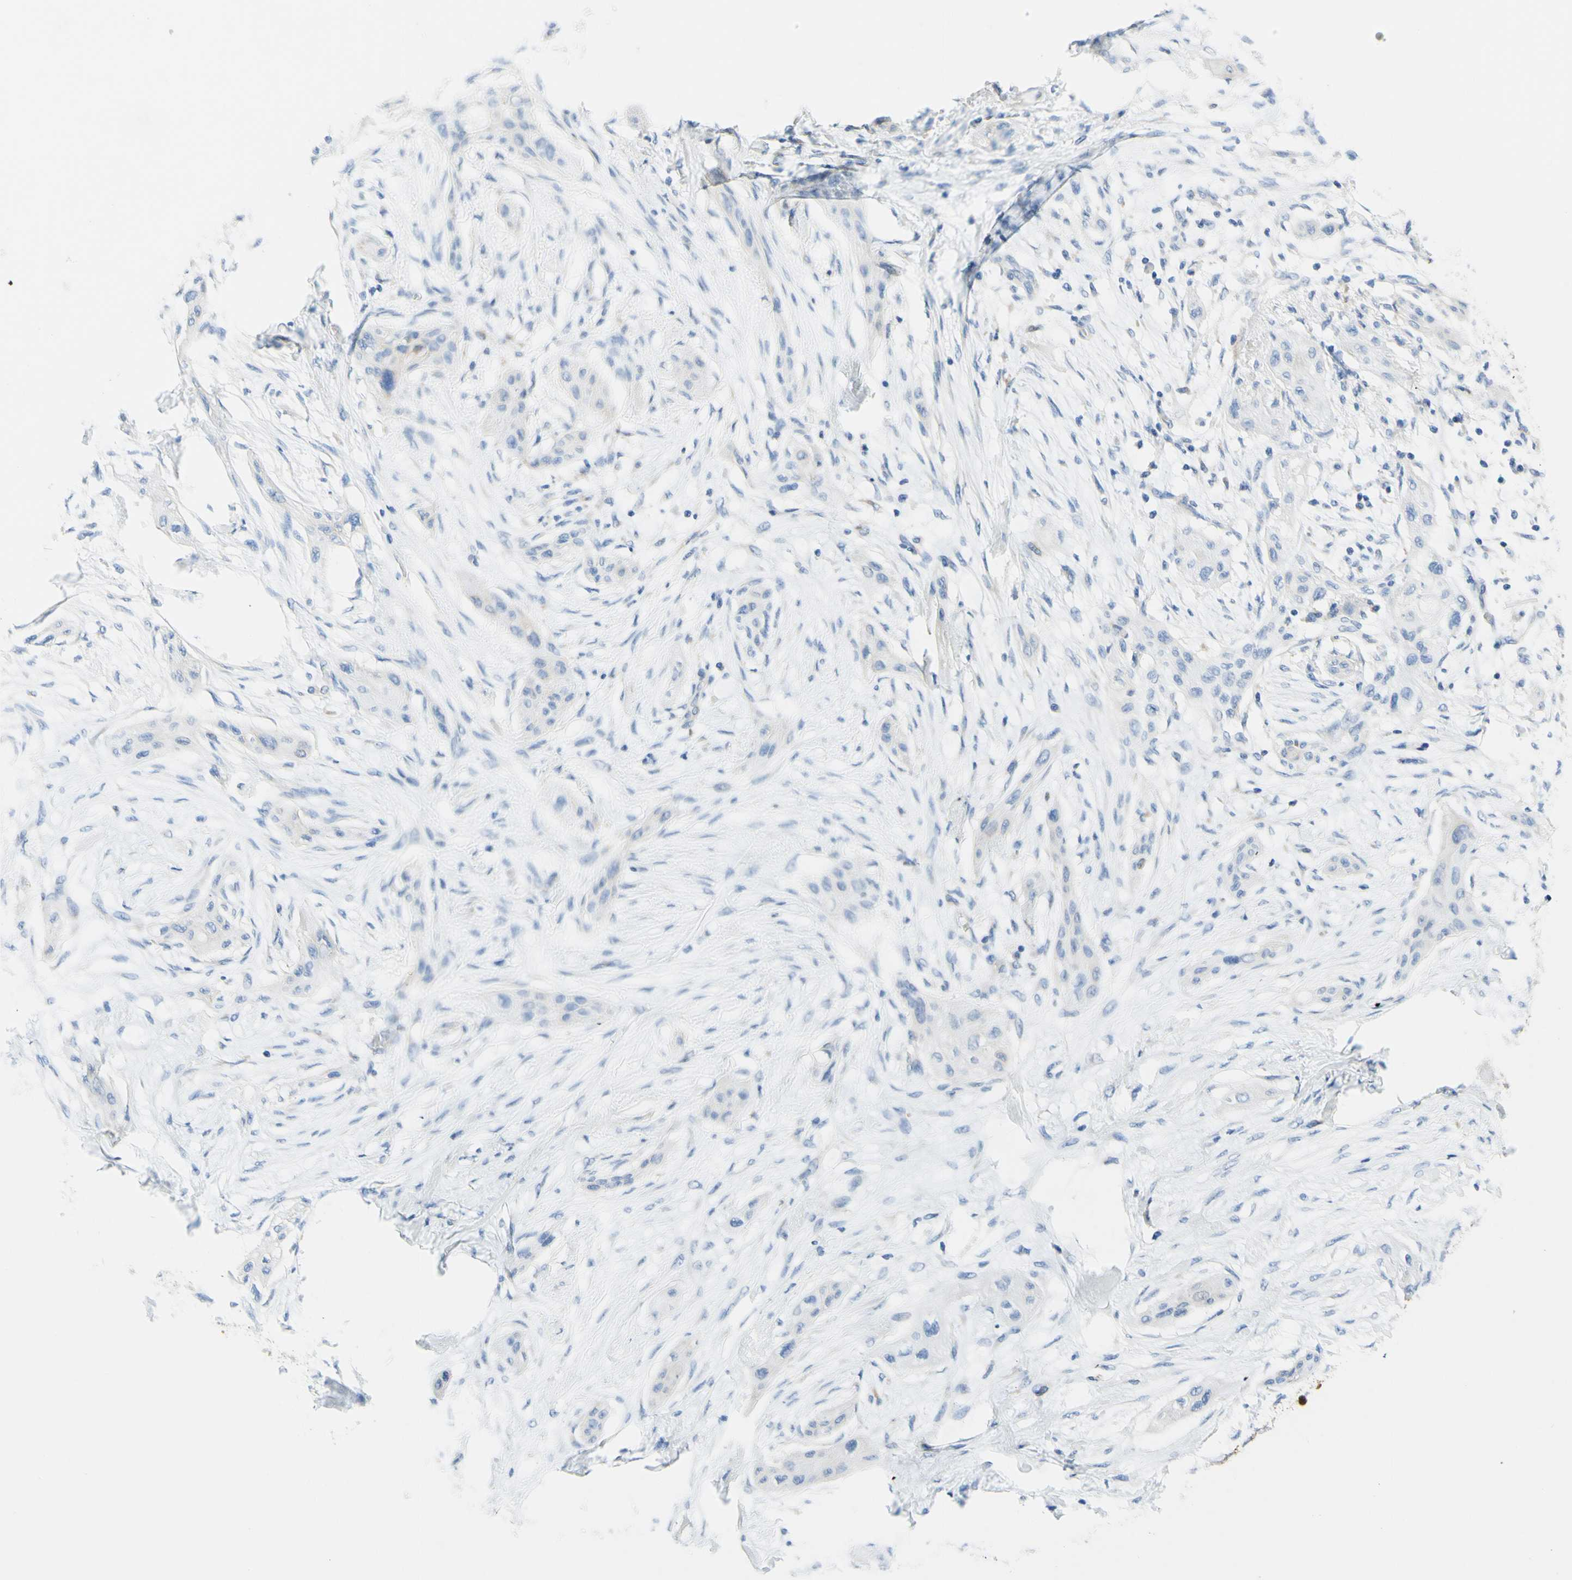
{"staining": {"intensity": "negative", "quantity": "none", "location": "none"}, "tissue": "lung cancer", "cell_type": "Tumor cells", "image_type": "cancer", "snomed": [{"axis": "morphology", "description": "Squamous cell carcinoma, NOS"}, {"axis": "topography", "description": "Lung"}], "caption": "The immunohistochemistry (IHC) photomicrograph has no significant expression in tumor cells of lung cancer tissue.", "gene": "RETREG2", "patient": {"sex": "female", "age": 47}}